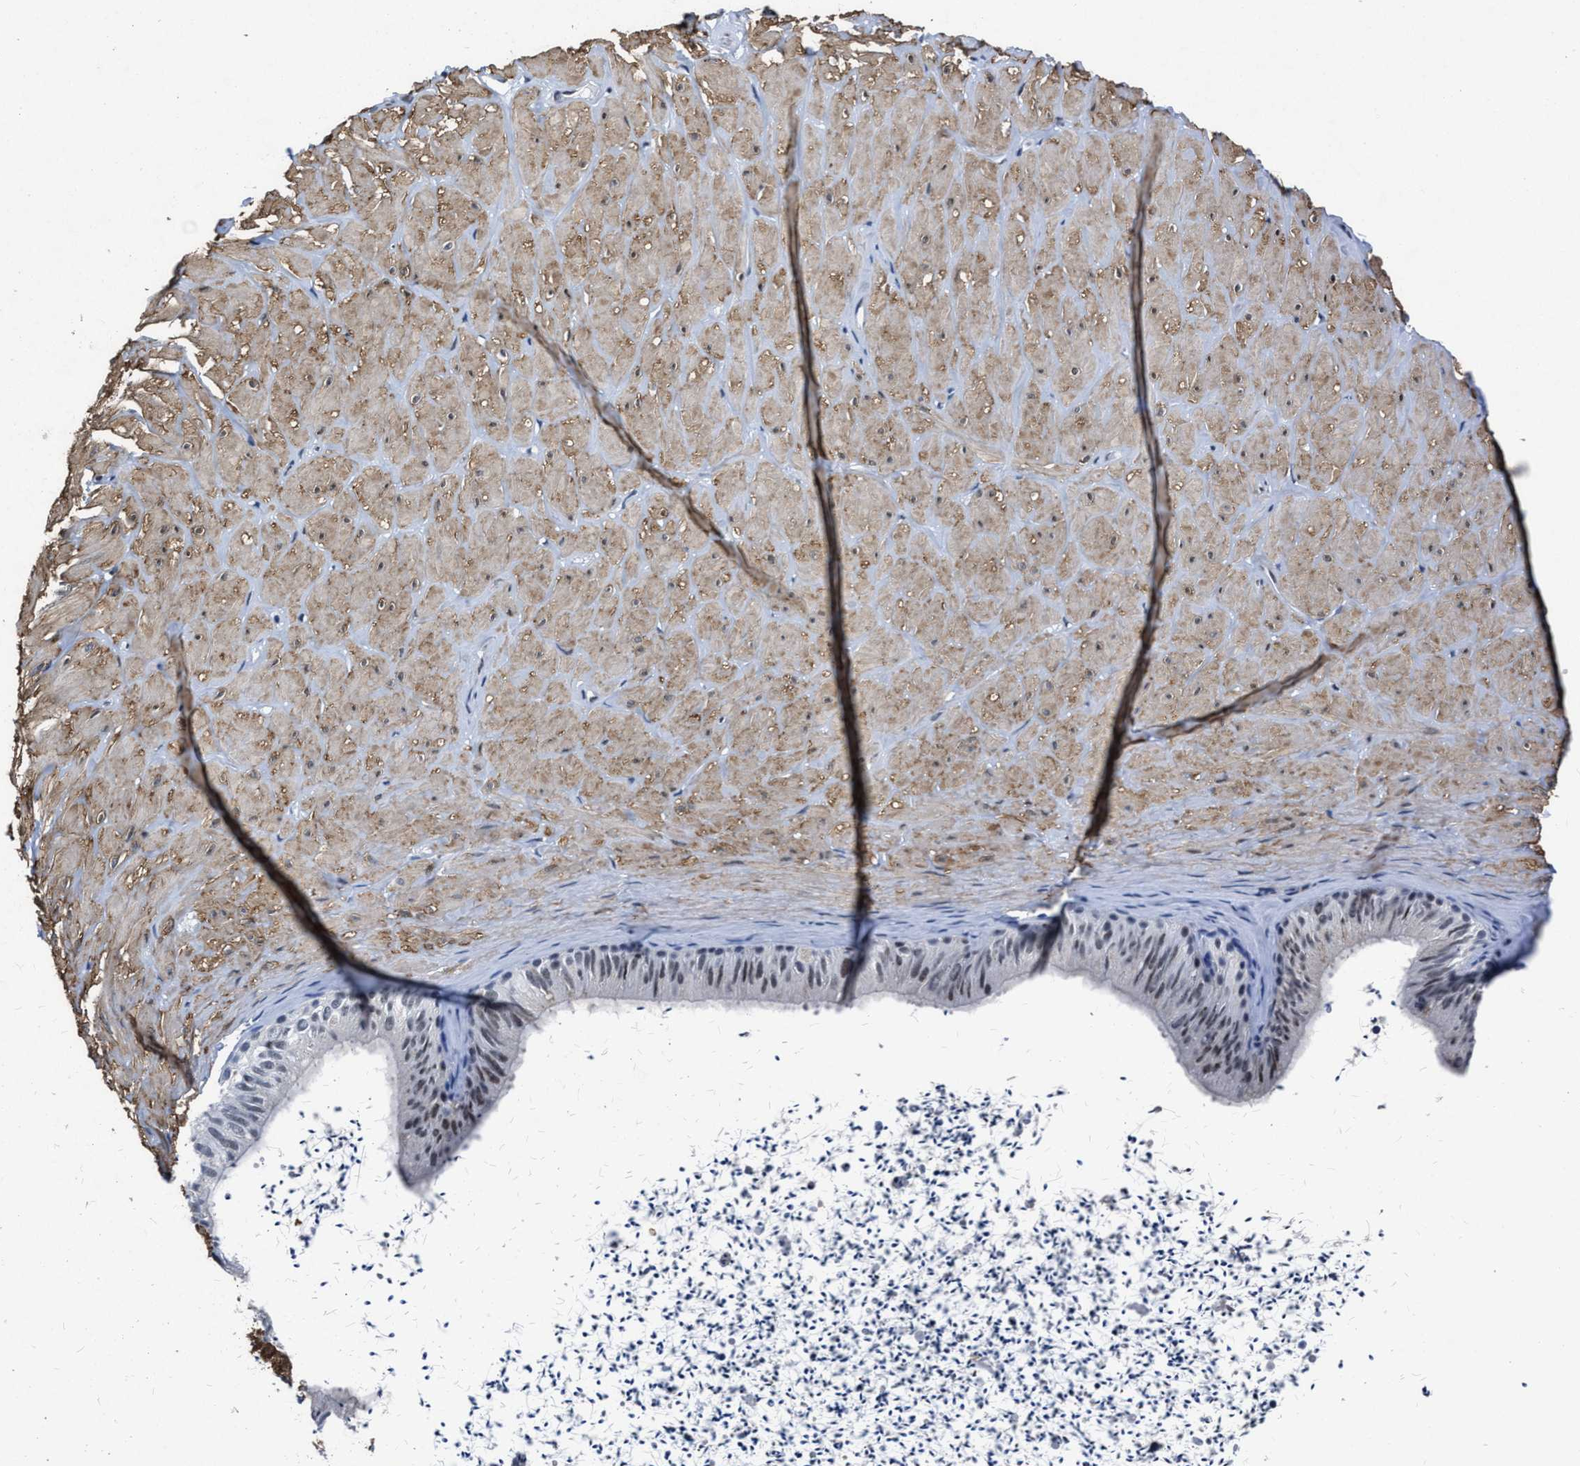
{"staining": {"intensity": "negative", "quantity": "none", "location": "none"}, "tissue": "adipose tissue", "cell_type": "Adipocytes", "image_type": "normal", "snomed": [{"axis": "morphology", "description": "Normal tissue, NOS"}, {"axis": "topography", "description": "Adipose tissue"}, {"axis": "topography", "description": "Vascular tissue"}, {"axis": "topography", "description": "Peripheral nerve tissue"}], "caption": "The IHC image has no significant expression in adipocytes of adipose tissue.", "gene": "ID3", "patient": {"sex": "male", "age": 25}}